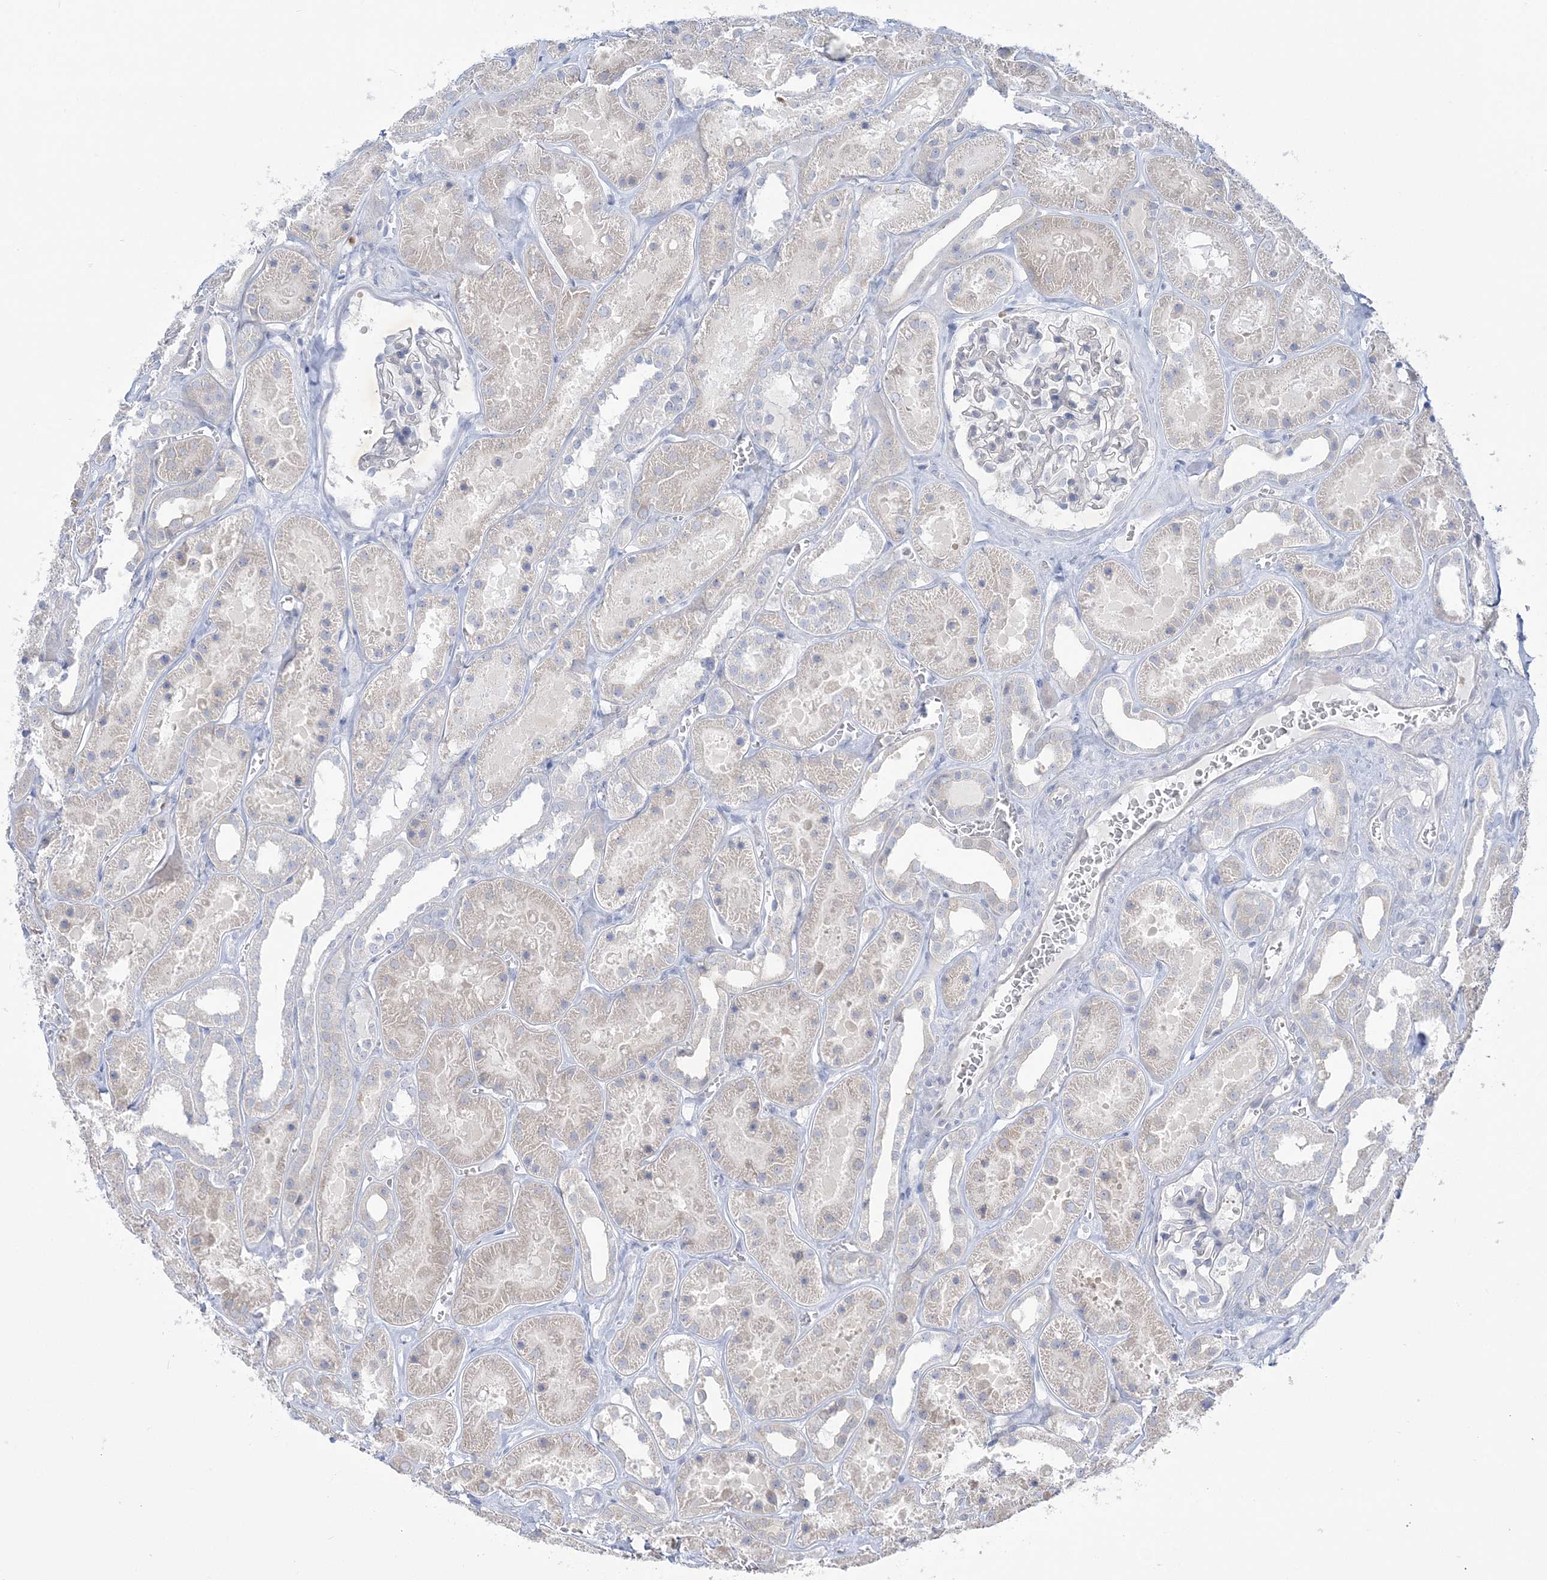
{"staining": {"intensity": "negative", "quantity": "none", "location": "none"}, "tissue": "kidney", "cell_type": "Cells in glomeruli", "image_type": "normal", "snomed": [{"axis": "morphology", "description": "Normal tissue, NOS"}, {"axis": "topography", "description": "Kidney"}], "caption": "Cells in glomeruli show no significant staining in unremarkable kidney.", "gene": "INPP1", "patient": {"sex": "female", "age": 41}}